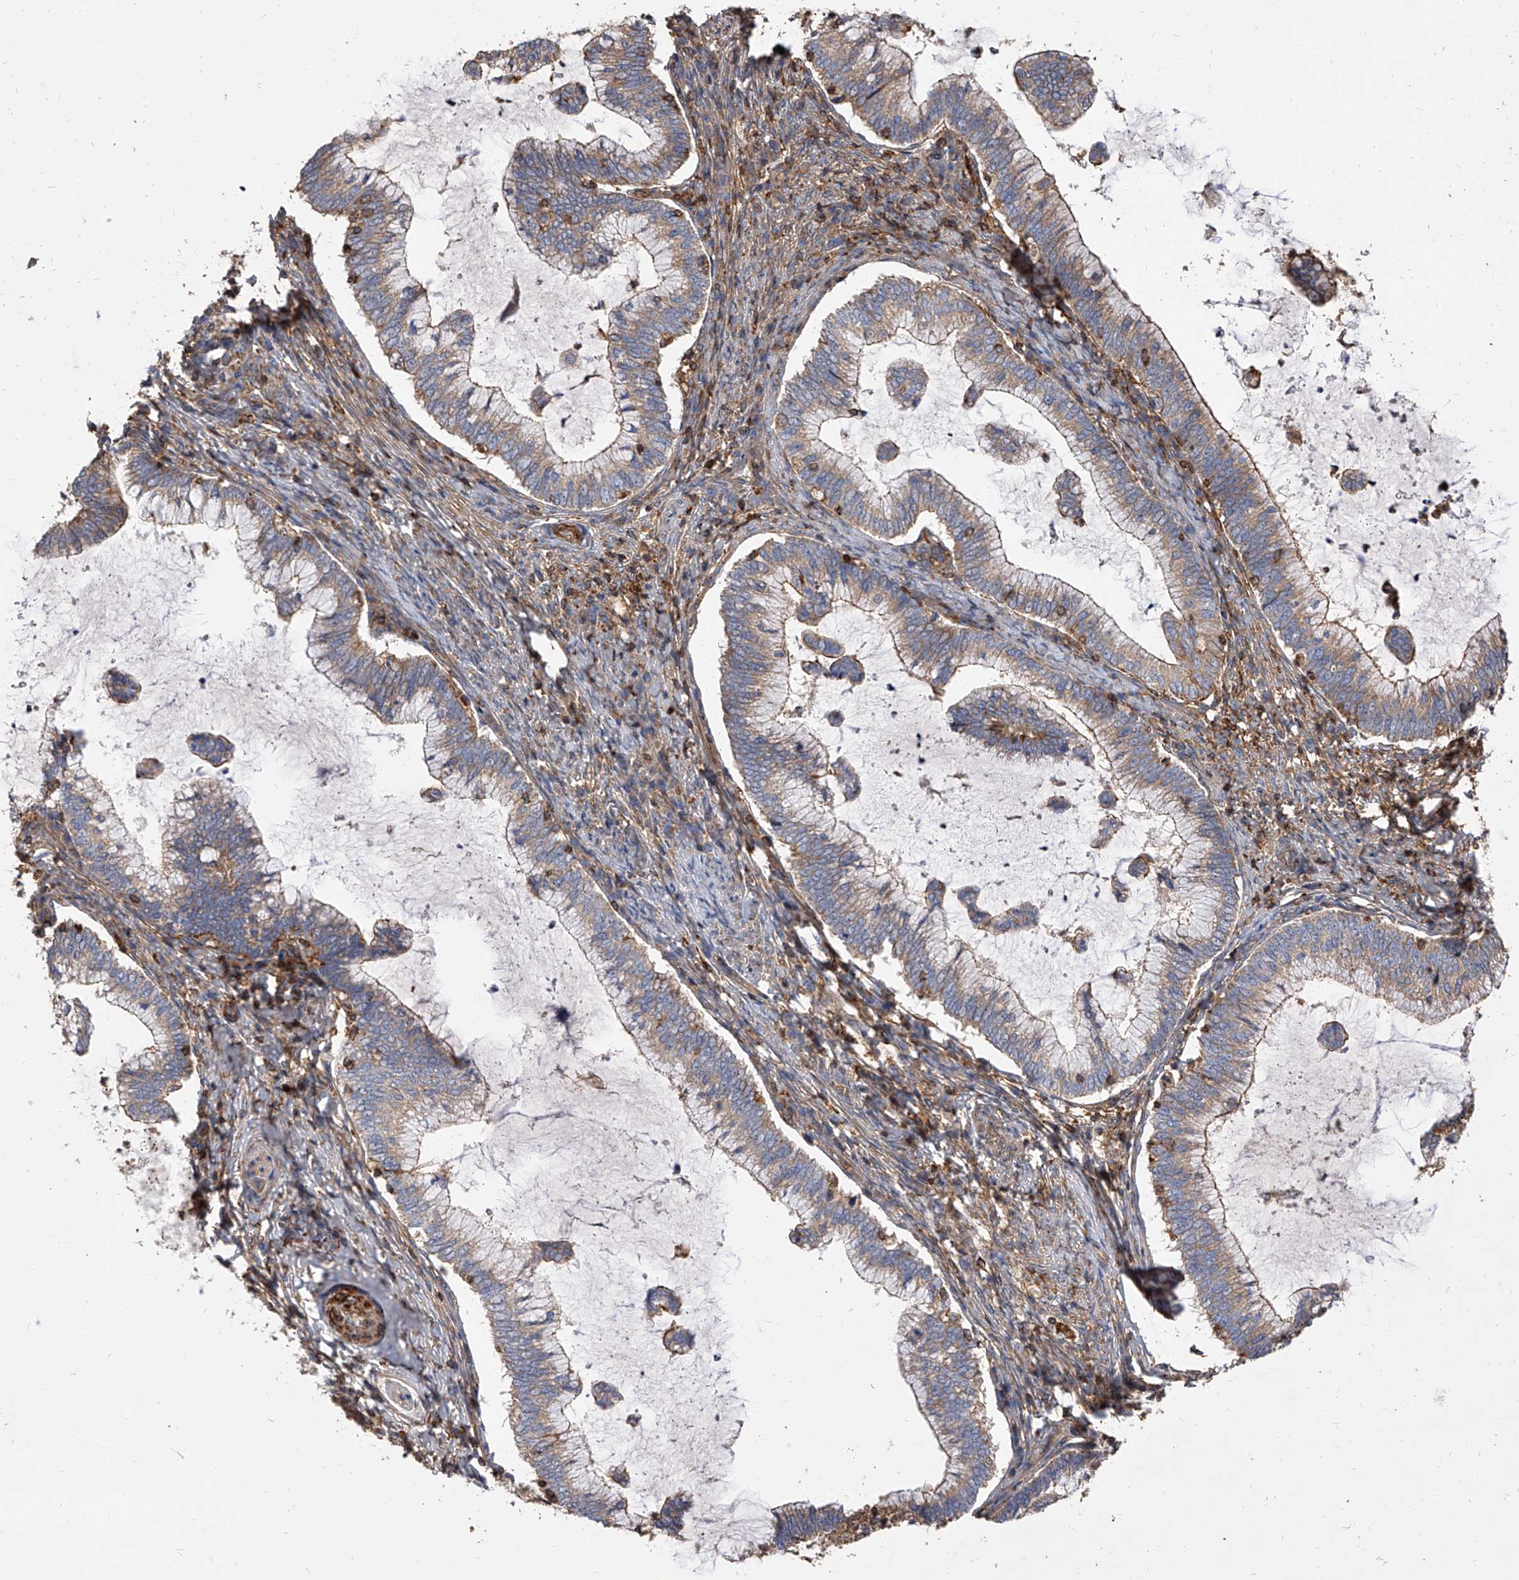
{"staining": {"intensity": "weak", "quantity": "<25%", "location": "cytoplasmic/membranous"}, "tissue": "cervical cancer", "cell_type": "Tumor cells", "image_type": "cancer", "snomed": [{"axis": "morphology", "description": "Adenocarcinoma, NOS"}, {"axis": "topography", "description": "Cervix"}], "caption": "Immunohistochemistry histopathology image of neoplastic tissue: human adenocarcinoma (cervical) stained with DAB (3,3'-diaminobenzidine) shows no significant protein positivity in tumor cells.", "gene": "PISD", "patient": {"sex": "female", "age": 36}}